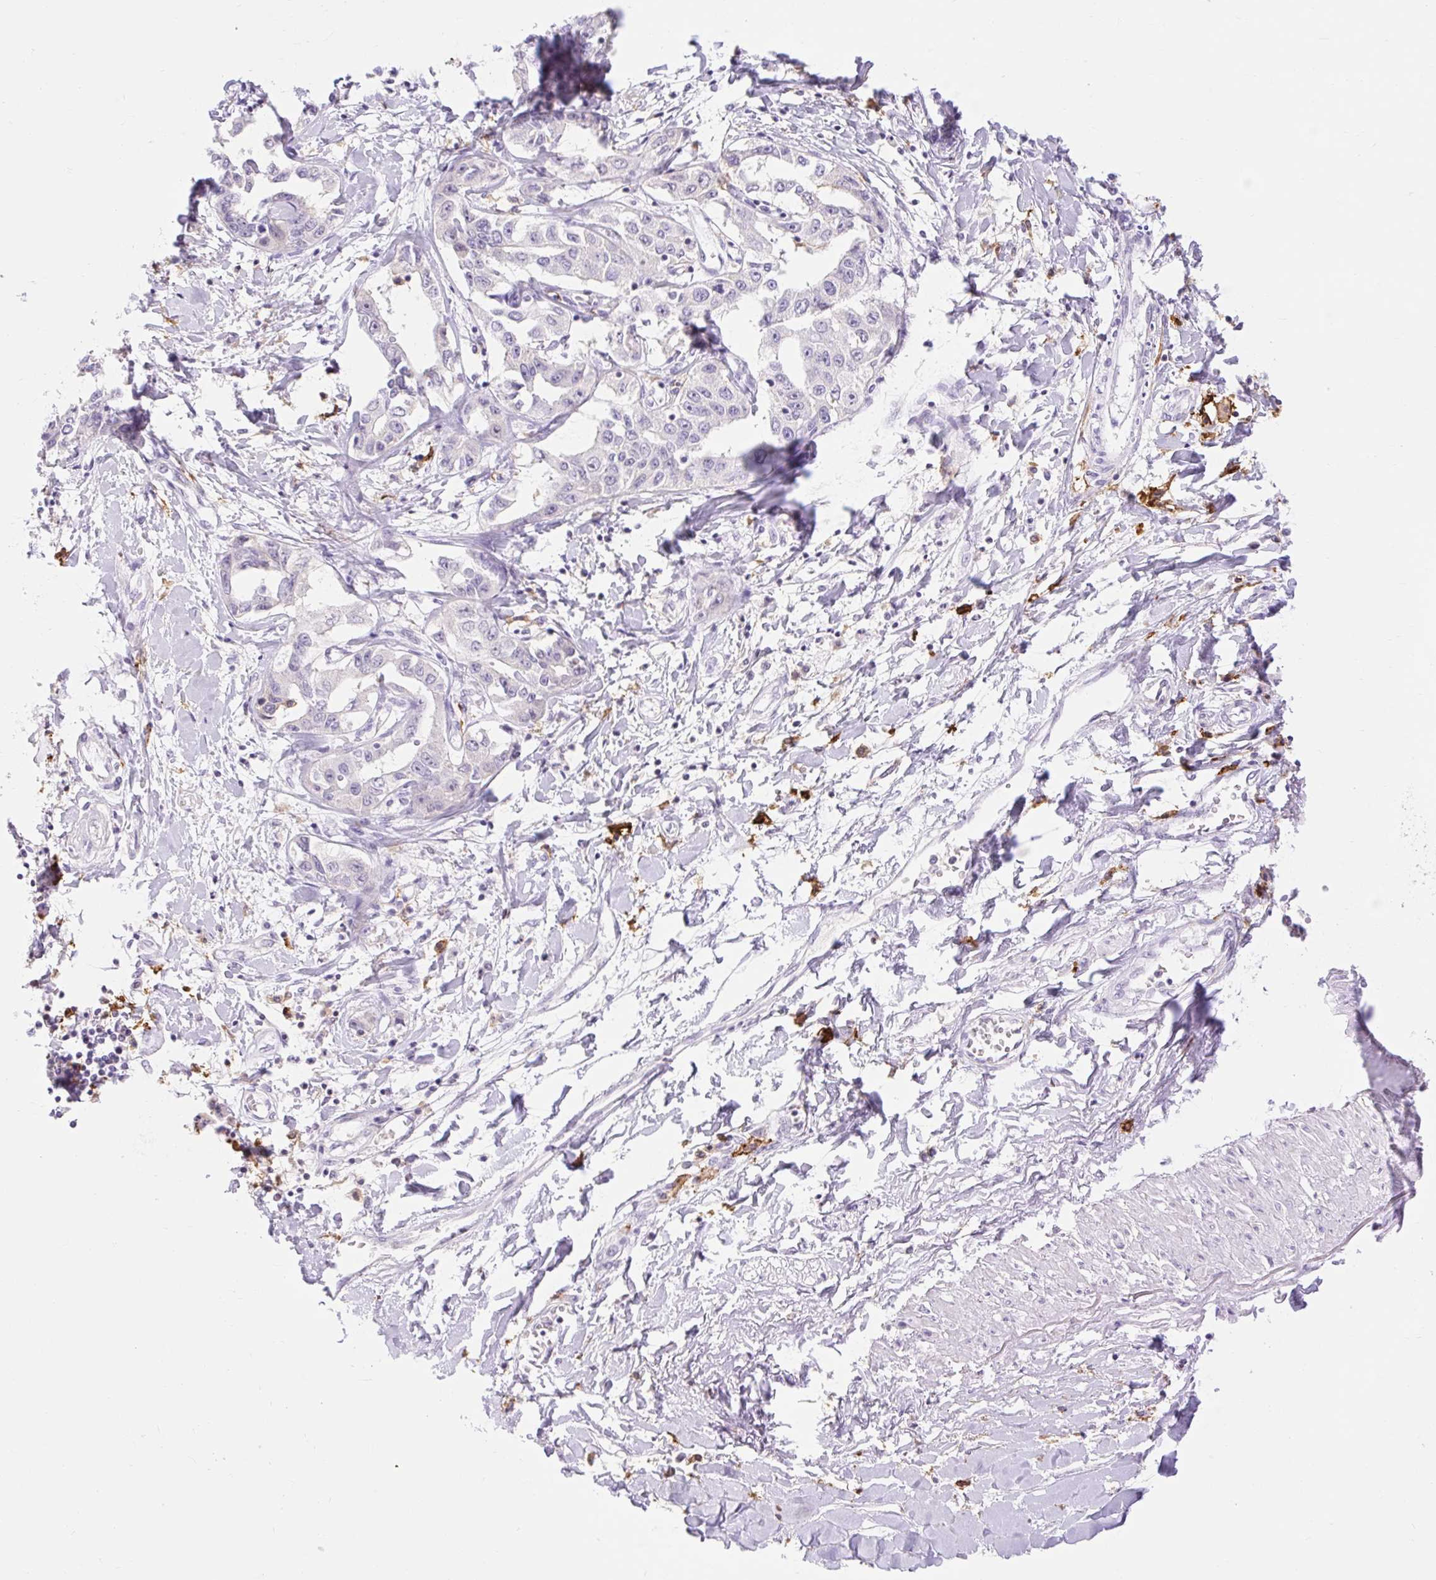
{"staining": {"intensity": "negative", "quantity": "none", "location": "none"}, "tissue": "liver cancer", "cell_type": "Tumor cells", "image_type": "cancer", "snomed": [{"axis": "morphology", "description": "Cholangiocarcinoma"}, {"axis": "topography", "description": "Liver"}], "caption": "Liver cancer stained for a protein using immunohistochemistry (IHC) displays no staining tumor cells.", "gene": "SIGLEC1", "patient": {"sex": "male", "age": 59}}